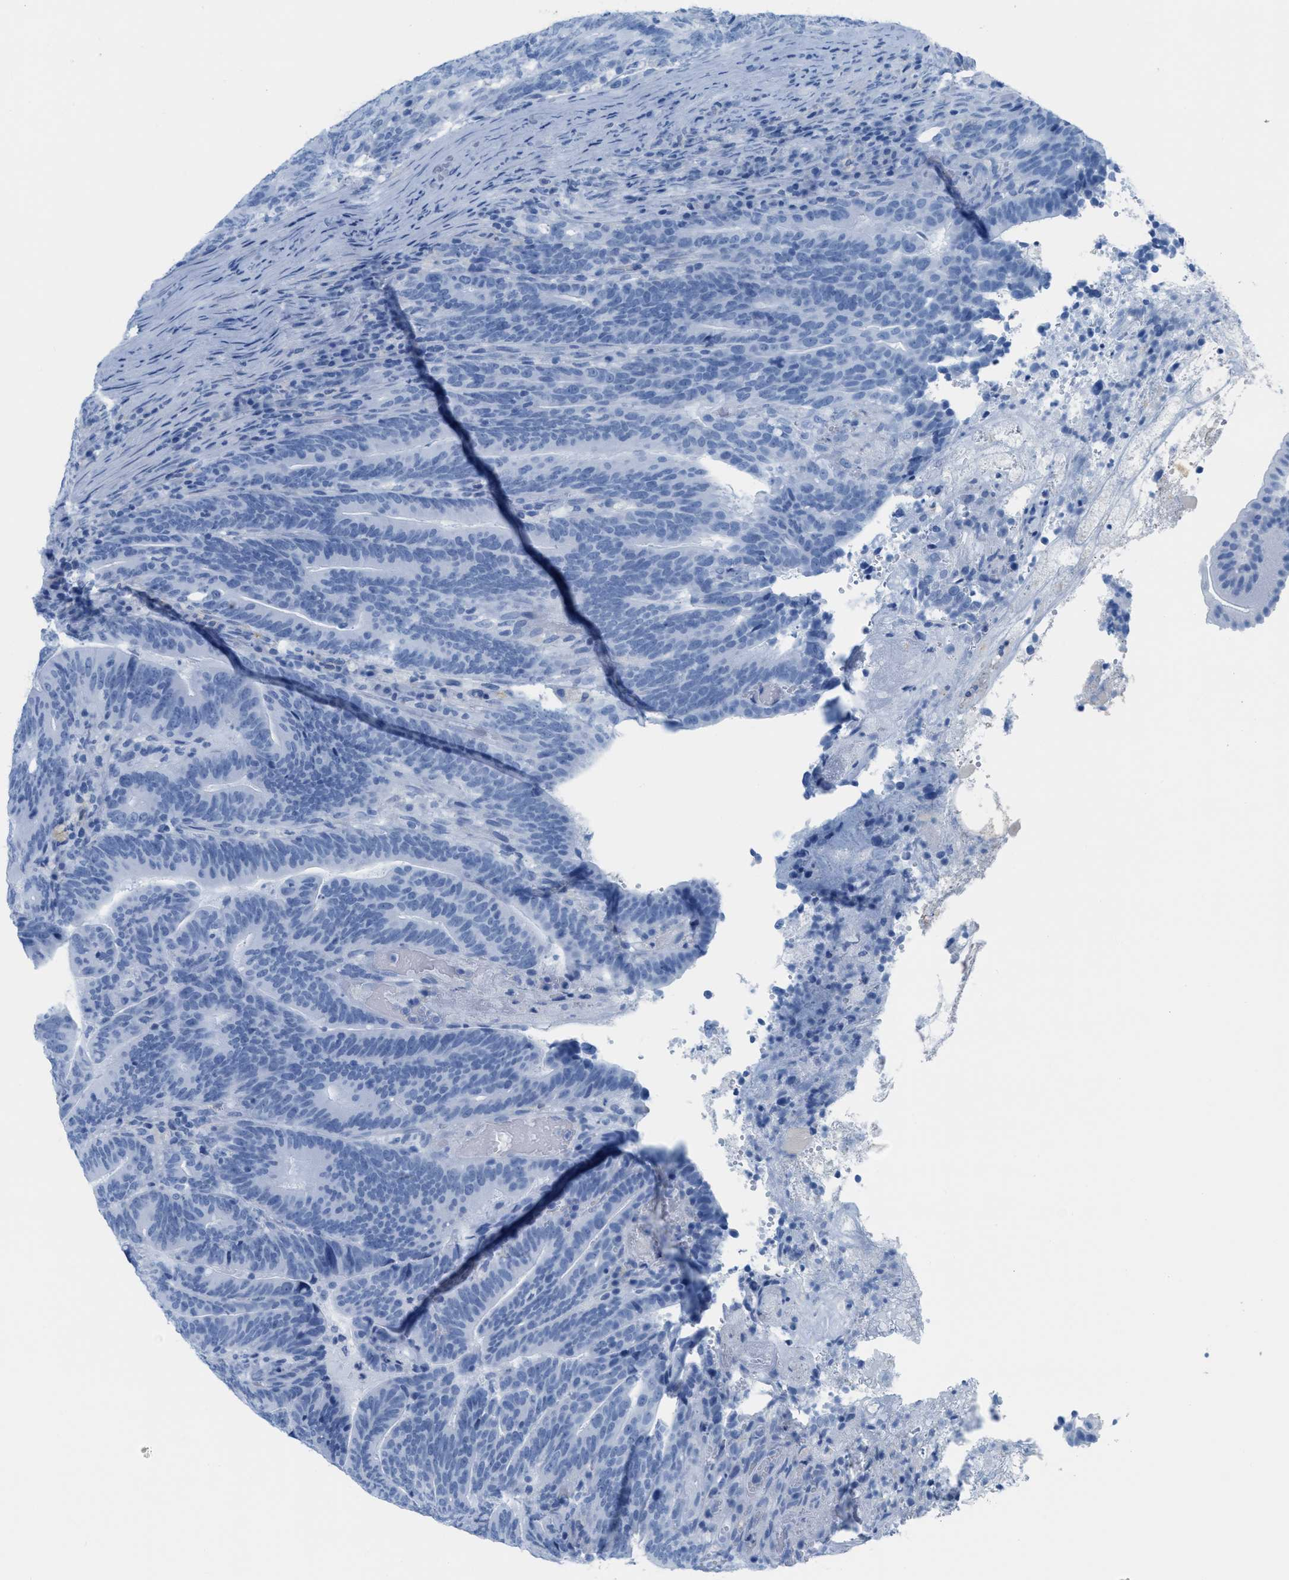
{"staining": {"intensity": "negative", "quantity": "none", "location": "none"}, "tissue": "colorectal cancer", "cell_type": "Tumor cells", "image_type": "cancer", "snomed": [{"axis": "morphology", "description": "Adenocarcinoma, NOS"}, {"axis": "topography", "description": "Colon"}], "caption": "Colorectal cancer was stained to show a protein in brown. There is no significant positivity in tumor cells.", "gene": "ASGR1", "patient": {"sex": "female", "age": 66}}